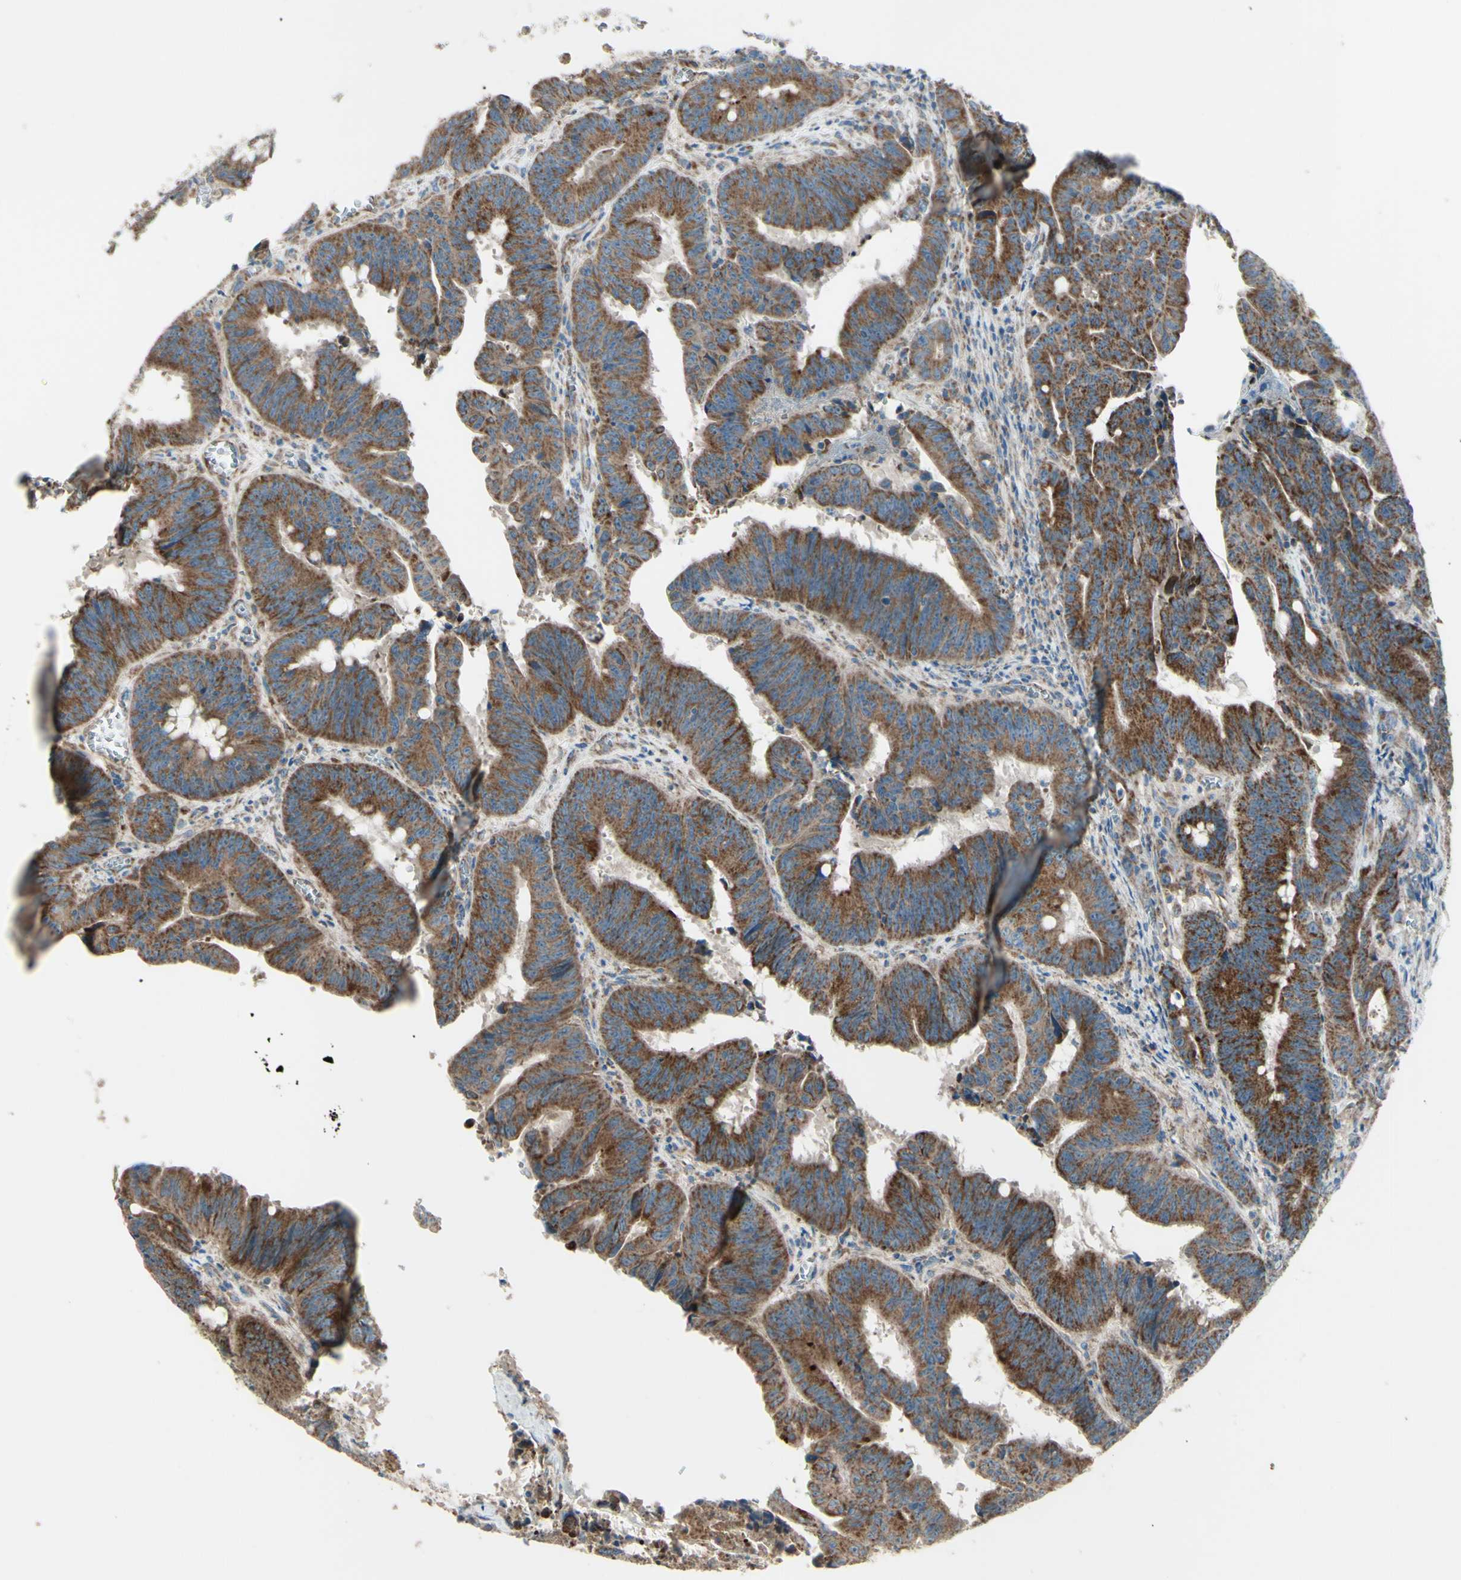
{"staining": {"intensity": "strong", "quantity": ">75%", "location": "cytoplasmic/membranous"}, "tissue": "colorectal cancer", "cell_type": "Tumor cells", "image_type": "cancer", "snomed": [{"axis": "morphology", "description": "Adenocarcinoma, NOS"}, {"axis": "topography", "description": "Colon"}], "caption": "Colorectal cancer (adenocarcinoma) stained with DAB (3,3'-diaminobenzidine) IHC displays high levels of strong cytoplasmic/membranous expression in about >75% of tumor cells. (DAB (3,3'-diaminobenzidine) IHC with brightfield microscopy, high magnification).", "gene": "RHOT1", "patient": {"sex": "male", "age": 45}}